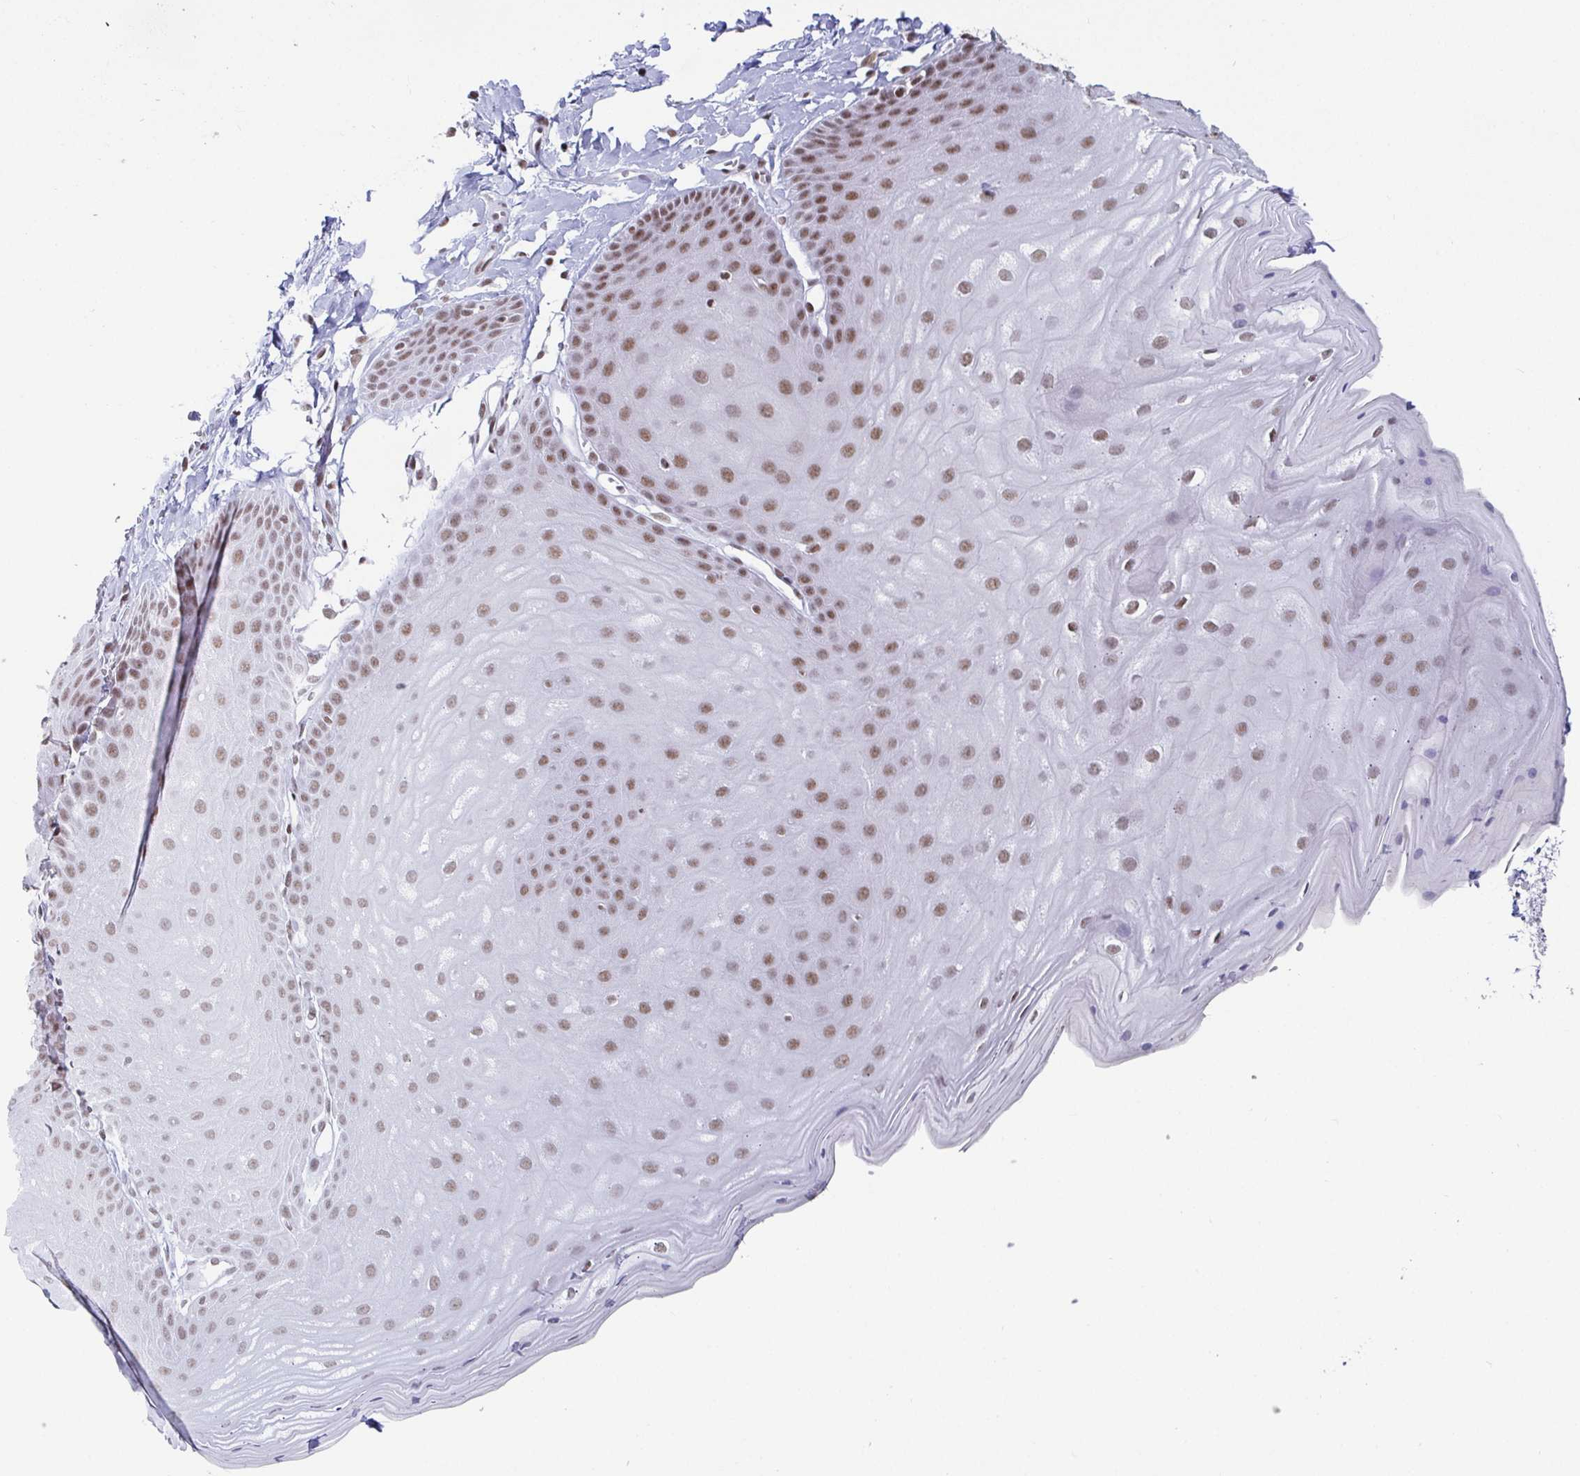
{"staining": {"intensity": "moderate", "quantity": ">75%", "location": "nuclear"}, "tissue": "skin", "cell_type": "Epidermal cells", "image_type": "normal", "snomed": [{"axis": "morphology", "description": "Normal tissue, NOS"}, {"axis": "topography", "description": "Anal"}], "caption": "The photomicrograph displays immunohistochemical staining of normal skin. There is moderate nuclear expression is seen in about >75% of epidermal cells.", "gene": "CTCF", "patient": {"sex": "male", "age": 53}}